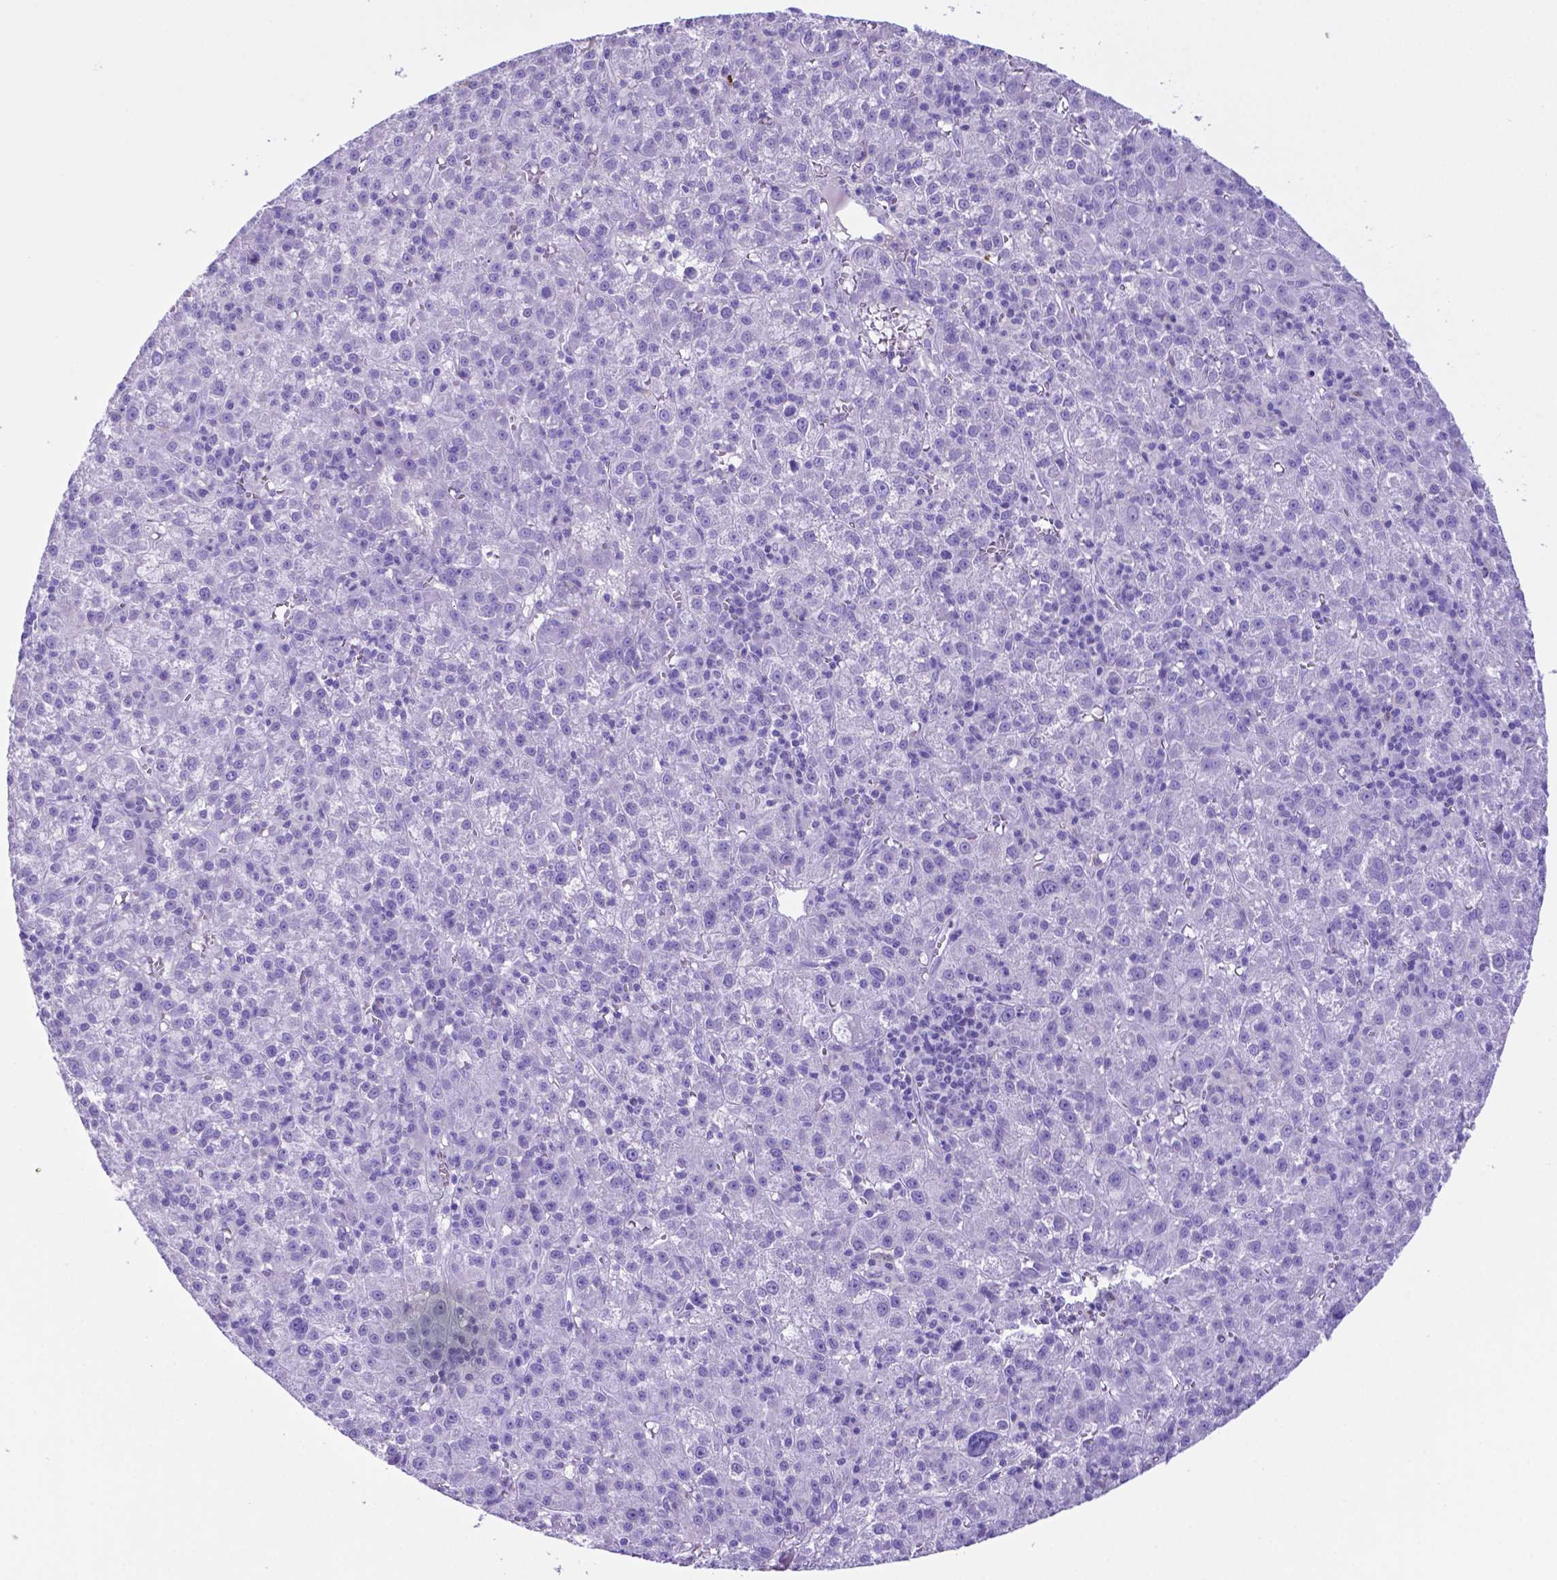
{"staining": {"intensity": "negative", "quantity": "none", "location": "none"}, "tissue": "liver cancer", "cell_type": "Tumor cells", "image_type": "cancer", "snomed": [{"axis": "morphology", "description": "Carcinoma, Hepatocellular, NOS"}, {"axis": "topography", "description": "Liver"}], "caption": "High magnification brightfield microscopy of liver cancer (hepatocellular carcinoma) stained with DAB (brown) and counterstained with hematoxylin (blue): tumor cells show no significant expression.", "gene": "LZTR1", "patient": {"sex": "female", "age": 60}}